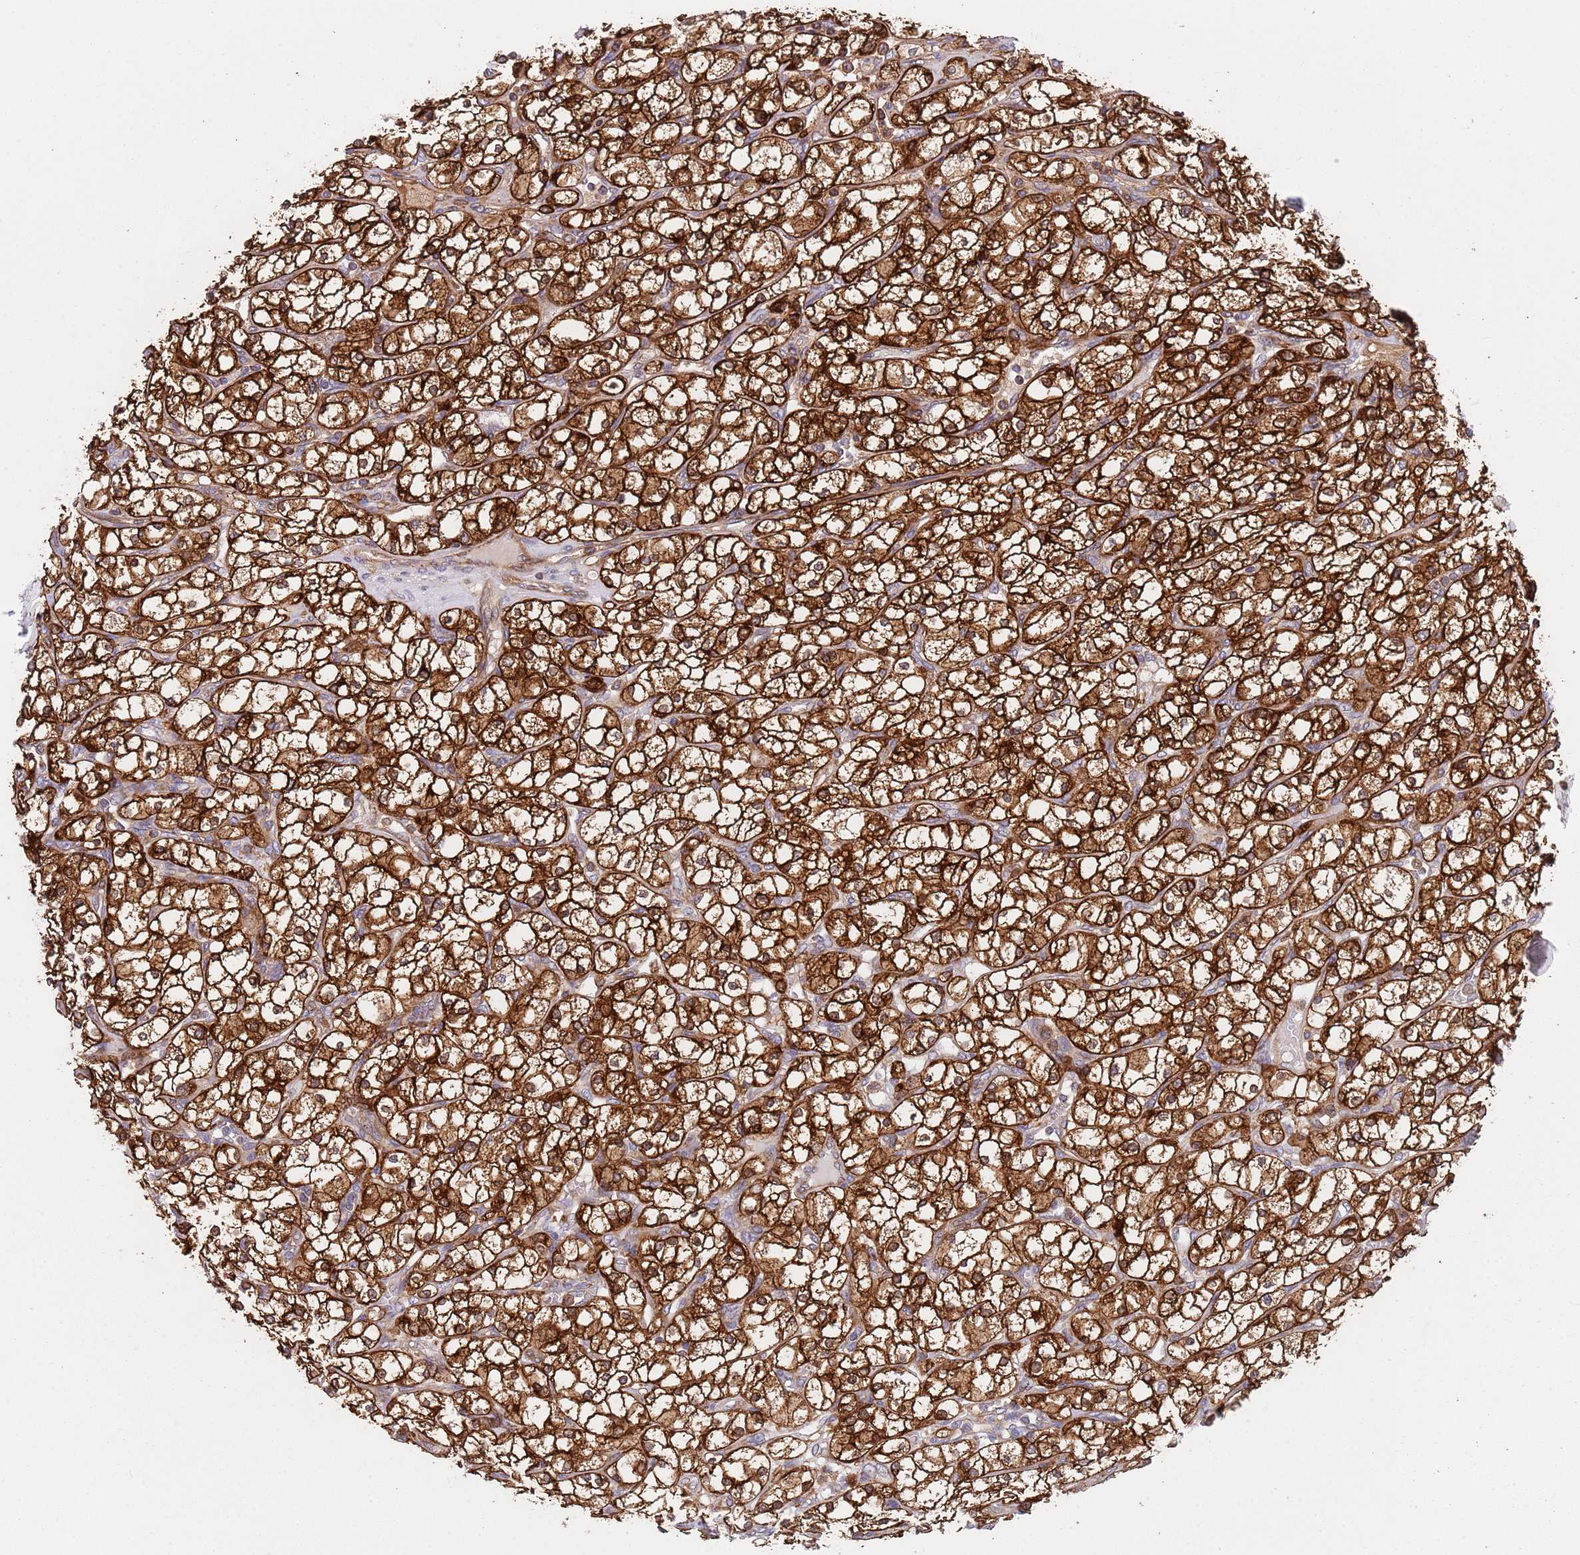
{"staining": {"intensity": "strong", "quantity": "25%-75%", "location": "cytoplasmic/membranous"}, "tissue": "renal cancer", "cell_type": "Tumor cells", "image_type": "cancer", "snomed": [{"axis": "morphology", "description": "Adenocarcinoma, NOS"}, {"axis": "topography", "description": "Kidney"}], "caption": "A high-resolution photomicrograph shows IHC staining of renal cancer, which reveals strong cytoplasmic/membranous positivity in approximately 25%-75% of tumor cells.", "gene": "ZMYM5", "patient": {"sex": "male", "age": 80}}